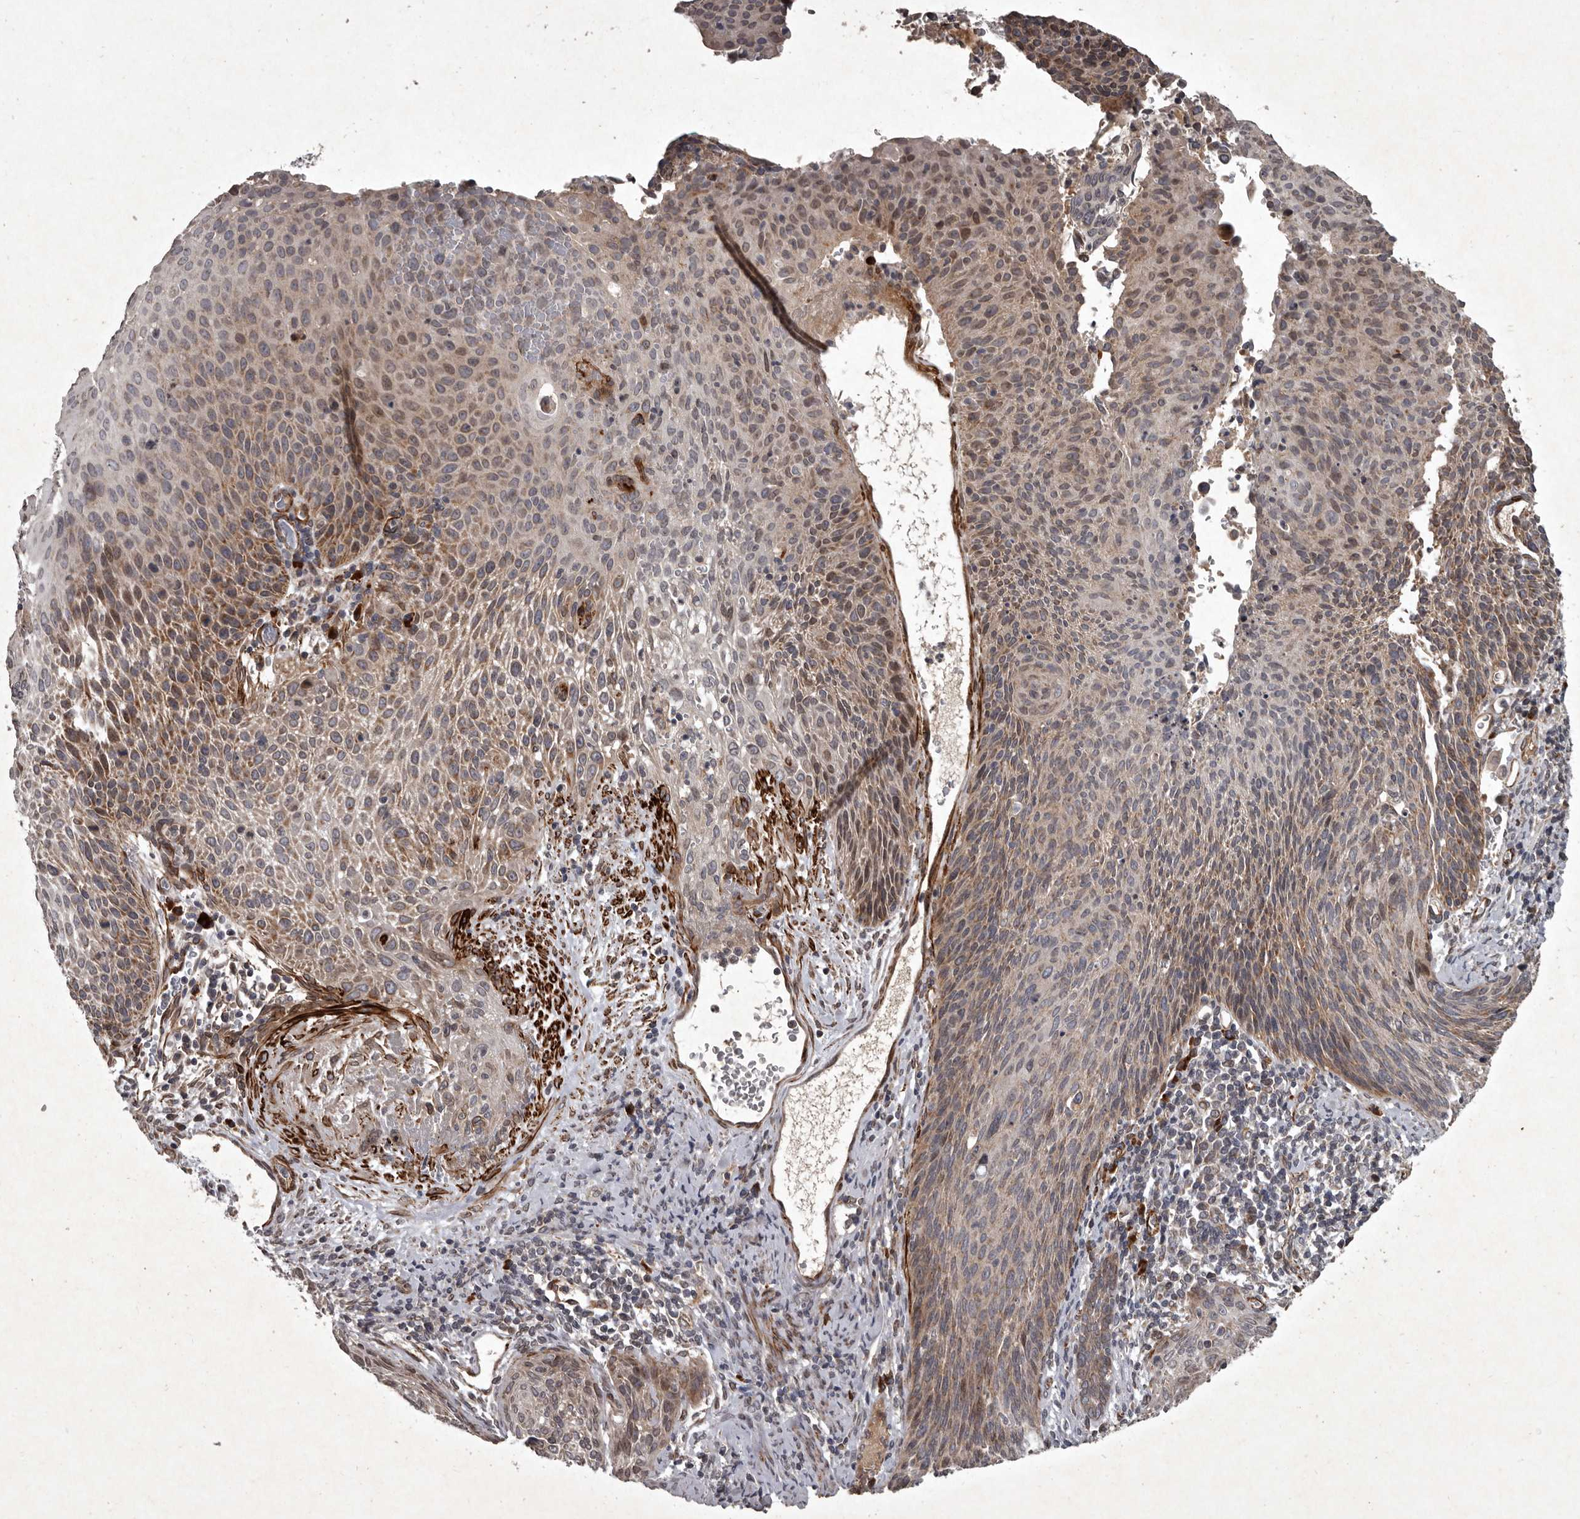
{"staining": {"intensity": "moderate", "quantity": ">75%", "location": "cytoplasmic/membranous"}, "tissue": "cervical cancer", "cell_type": "Tumor cells", "image_type": "cancer", "snomed": [{"axis": "morphology", "description": "Squamous cell carcinoma, NOS"}, {"axis": "topography", "description": "Cervix"}], "caption": "A photomicrograph of human cervical cancer stained for a protein exhibits moderate cytoplasmic/membranous brown staining in tumor cells.", "gene": "MRPS15", "patient": {"sex": "female", "age": 55}}